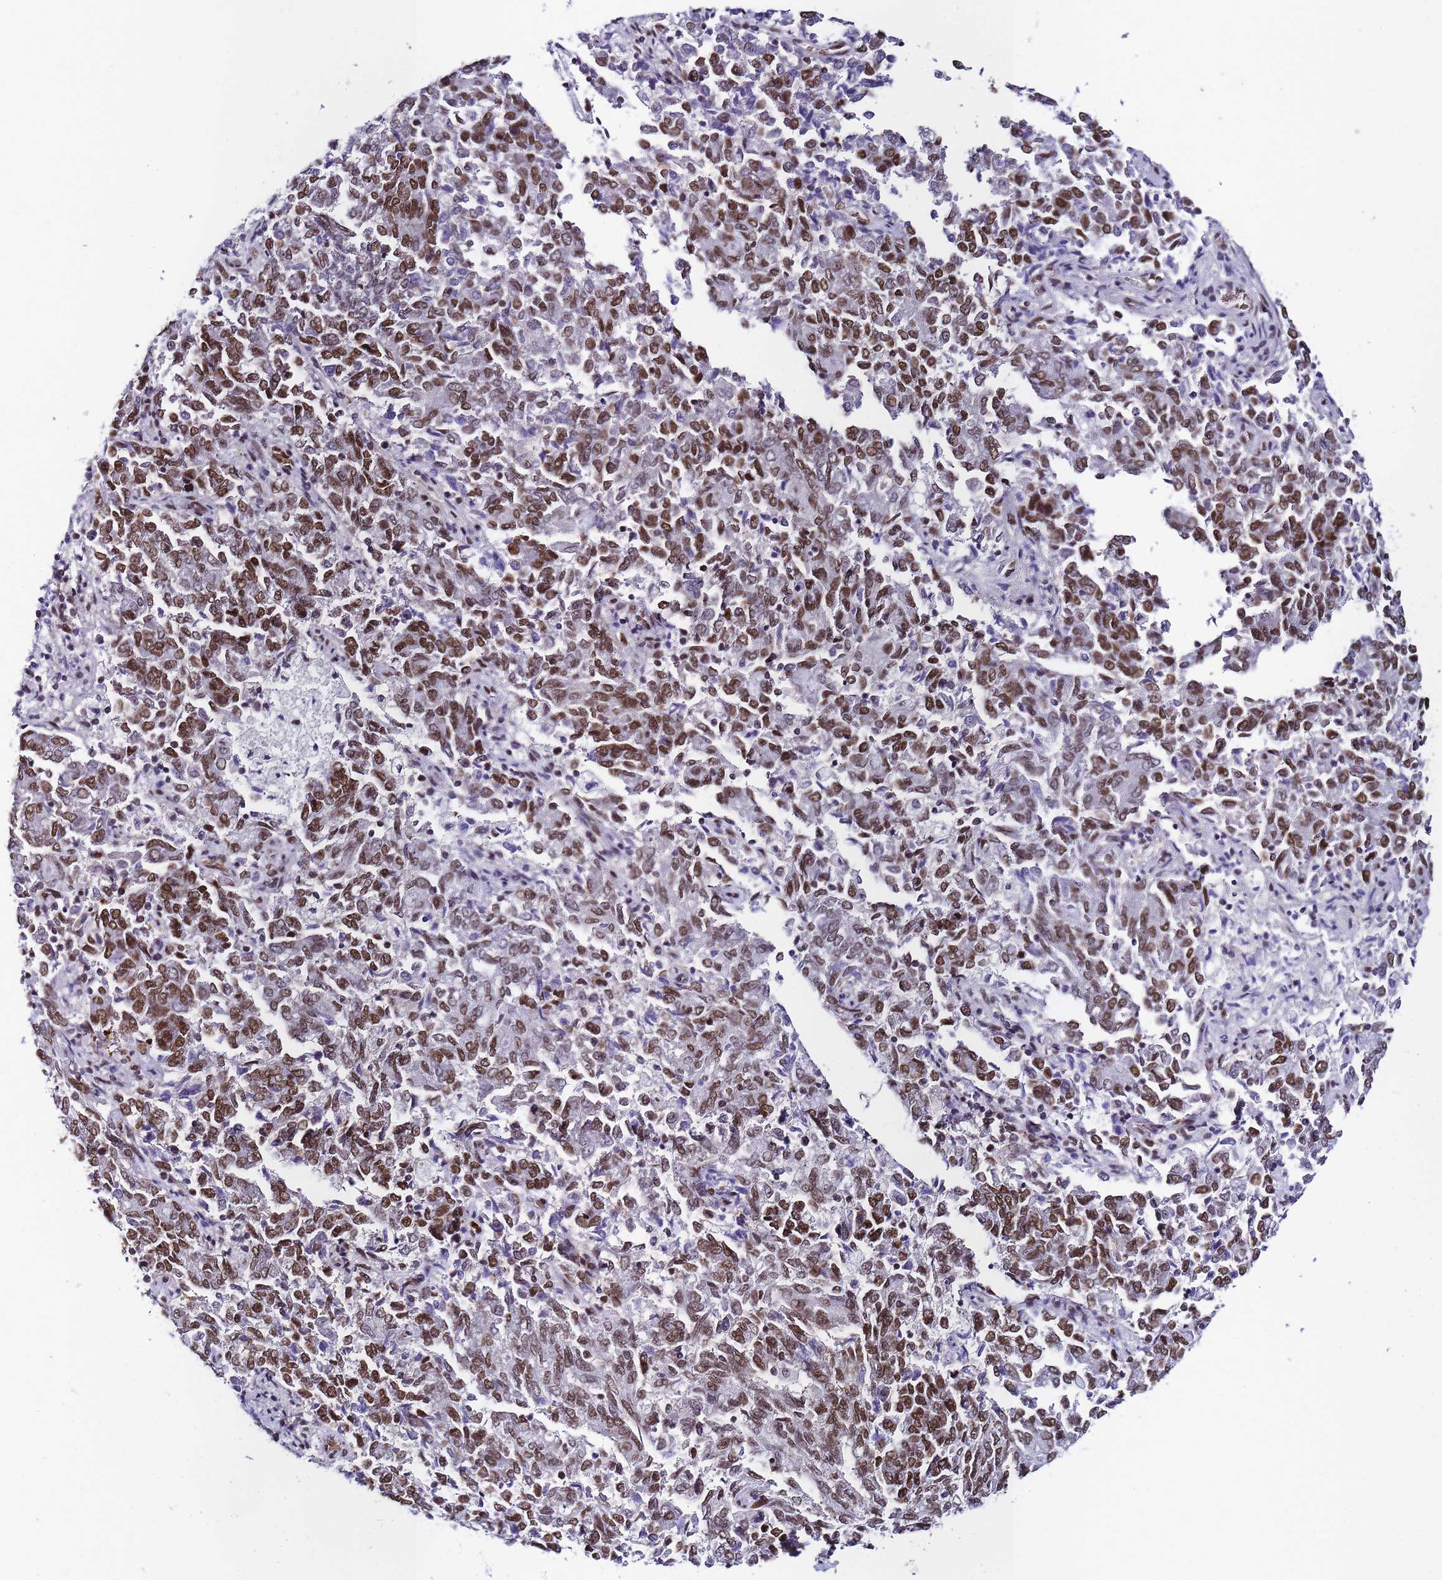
{"staining": {"intensity": "moderate", "quantity": ">75%", "location": "nuclear"}, "tissue": "endometrial cancer", "cell_type": "Tumor cells", "image_type": "cancer", "snomed": [{"axis": "morphology", "description": "Adenocarcinoma, NOS"}, {"axis": "topography", "description": "Endometrium"}], "caption": "An image showing moderate nuclear expression in about >75% of tumor cells in endometrial adenocarcinoma, as visualized by brown immunohistochemical staining.", "gene": "POLR1A", "patient": {"sex": "female", "age": 80}}